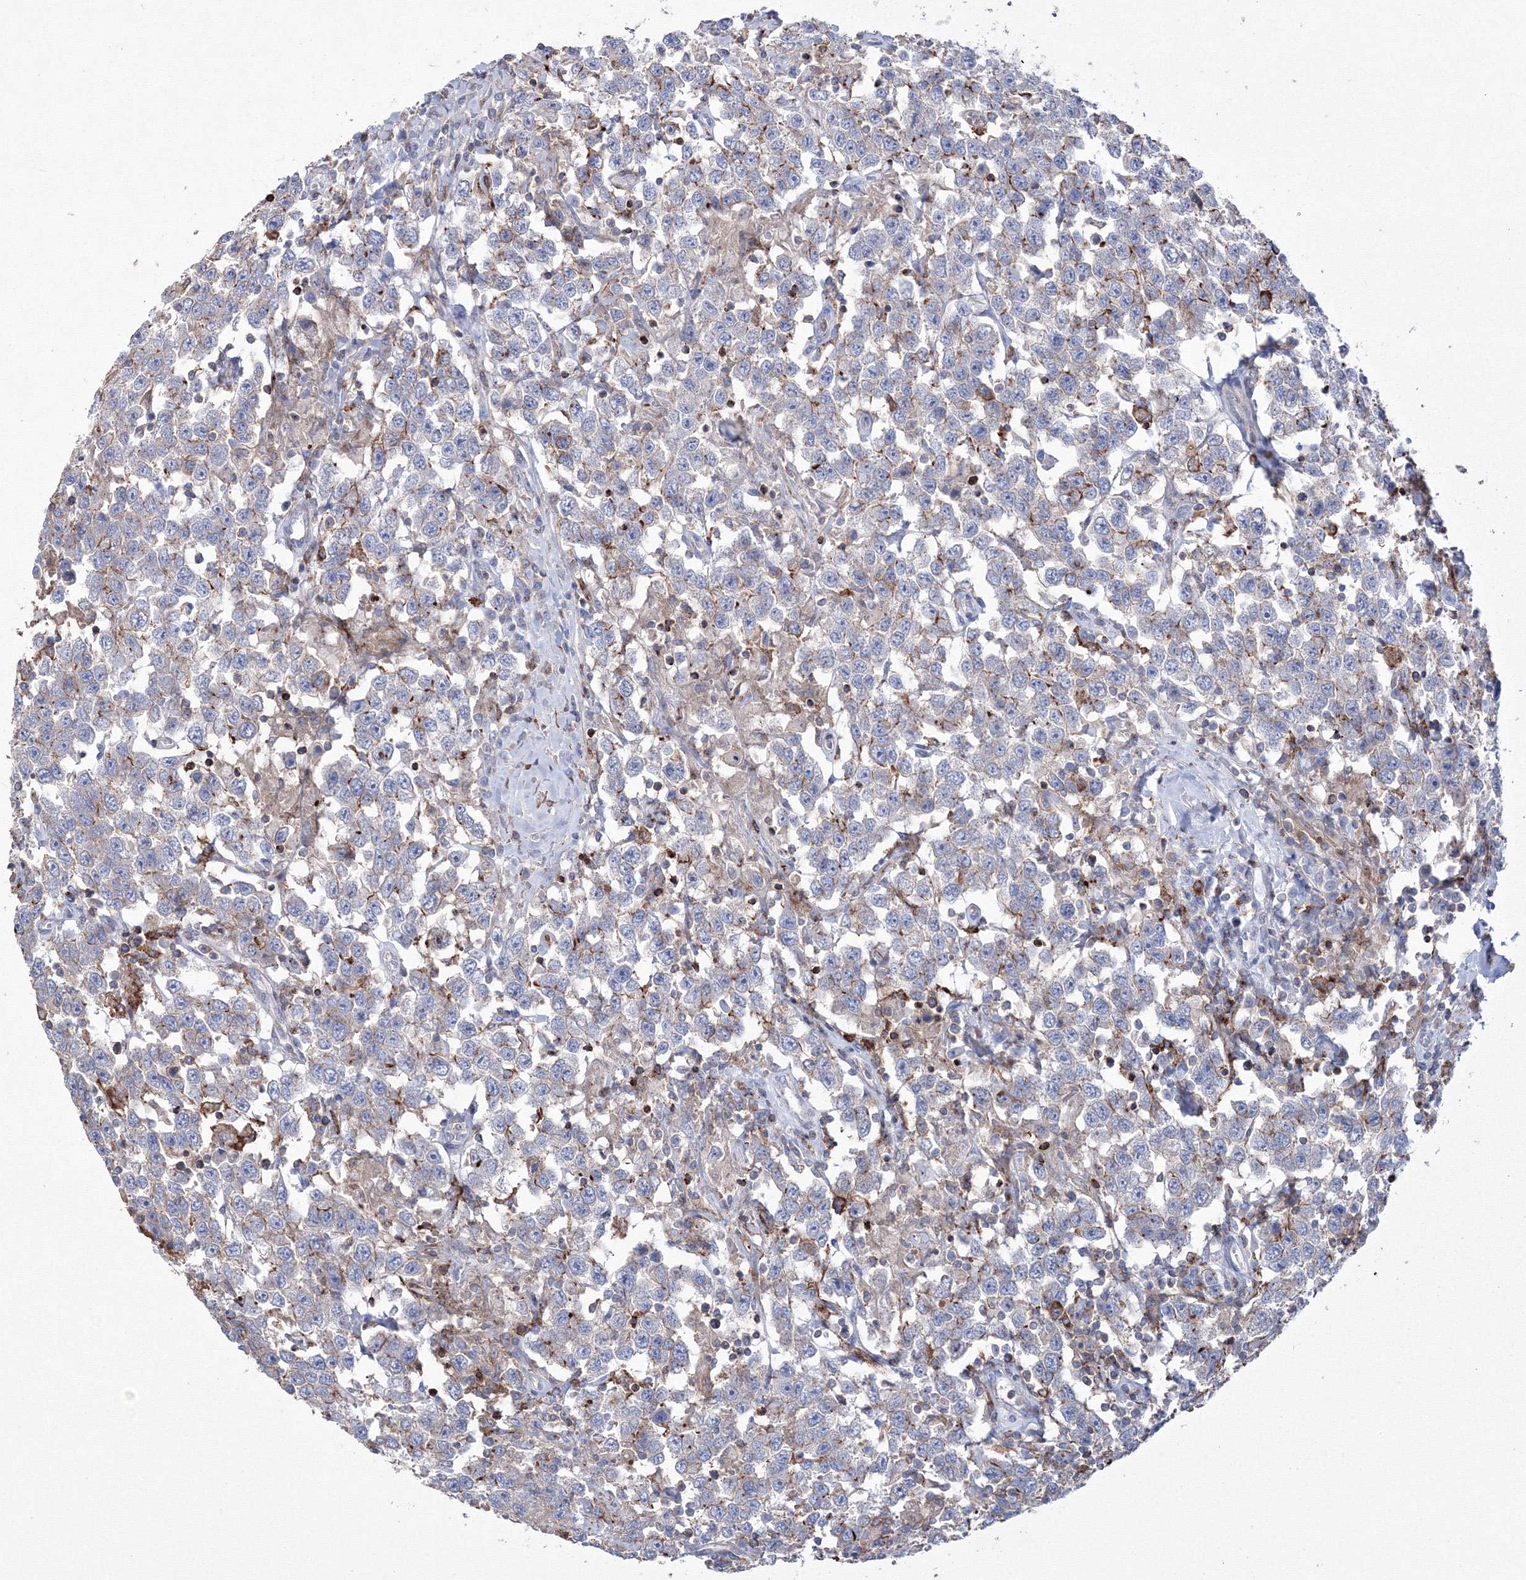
{"staining": {"intensity": "negative", "quantity": "none", "location": "none"}, "tissue": "testis cancer", "cell_type": "Tumor cells", "image_type": "cancer", "snomed": [{"axis": "morphology", "description": "Seminoma, NOS"}, {"axis": "topography", "description": "Testis"}], "caption": "Immunohistochemical staining of human testis seminoma displays no significant positivity in tumor cells.", "gene": "GPR82", "patient": {"sex": "male", "age": 41}}